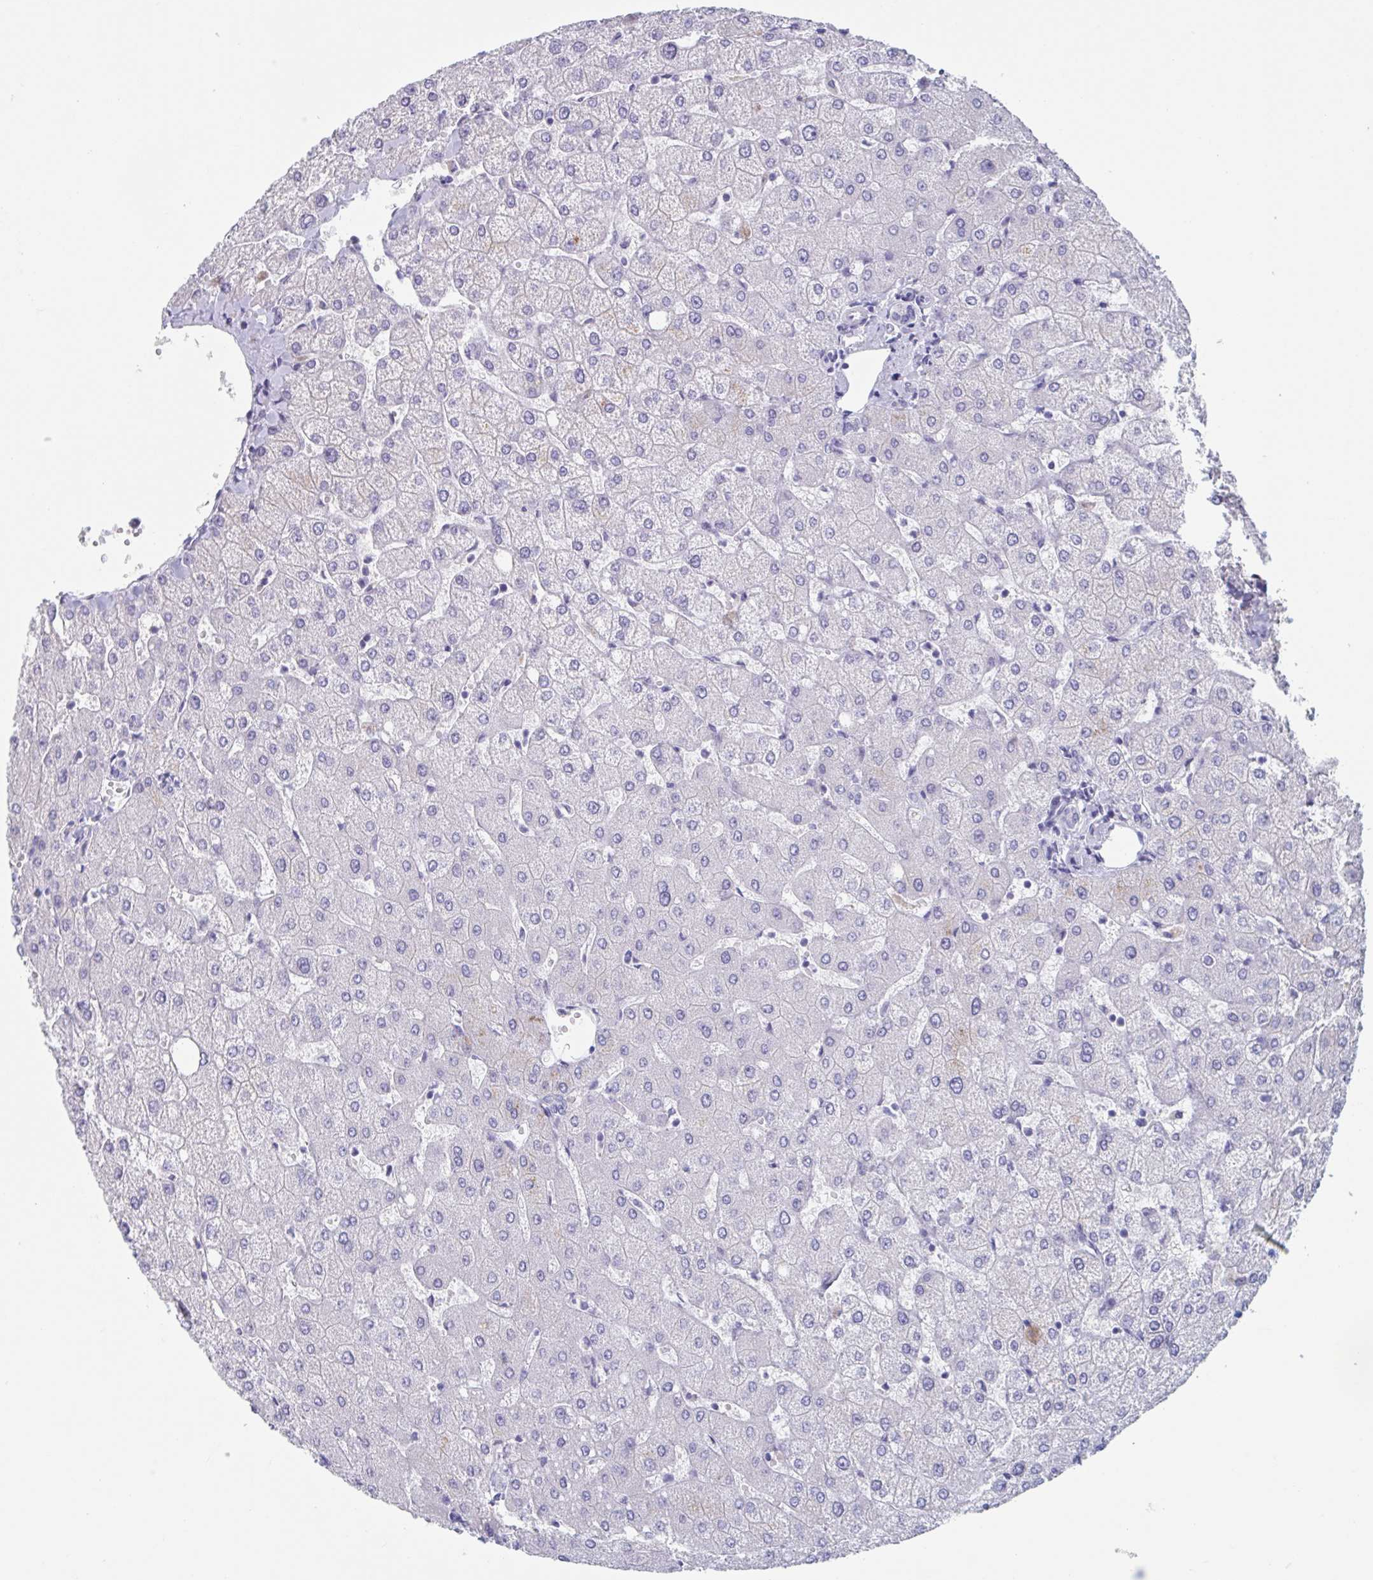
{"staining": {"intensity": "negative", "quantity": "none", "location": "none"}, "tissue": "liver", "cell_type": "Cholangiocytes", "image_type": "normal", "snomed": [{"axis": "morphology", "description": "Normal tissue, NOS"}, {"axis": "topography", "description": "Liver"}], "caption": "This is a micrograph of immunohistochemistry staining of normal liver, which shows no positivity in cholangiocytes. (Brightfield microscopy of DAB immunohistochemistry (IHC) at high magnification).", "gene": "HSD11B2", "patient": {"sex": "female", "age": 54}}